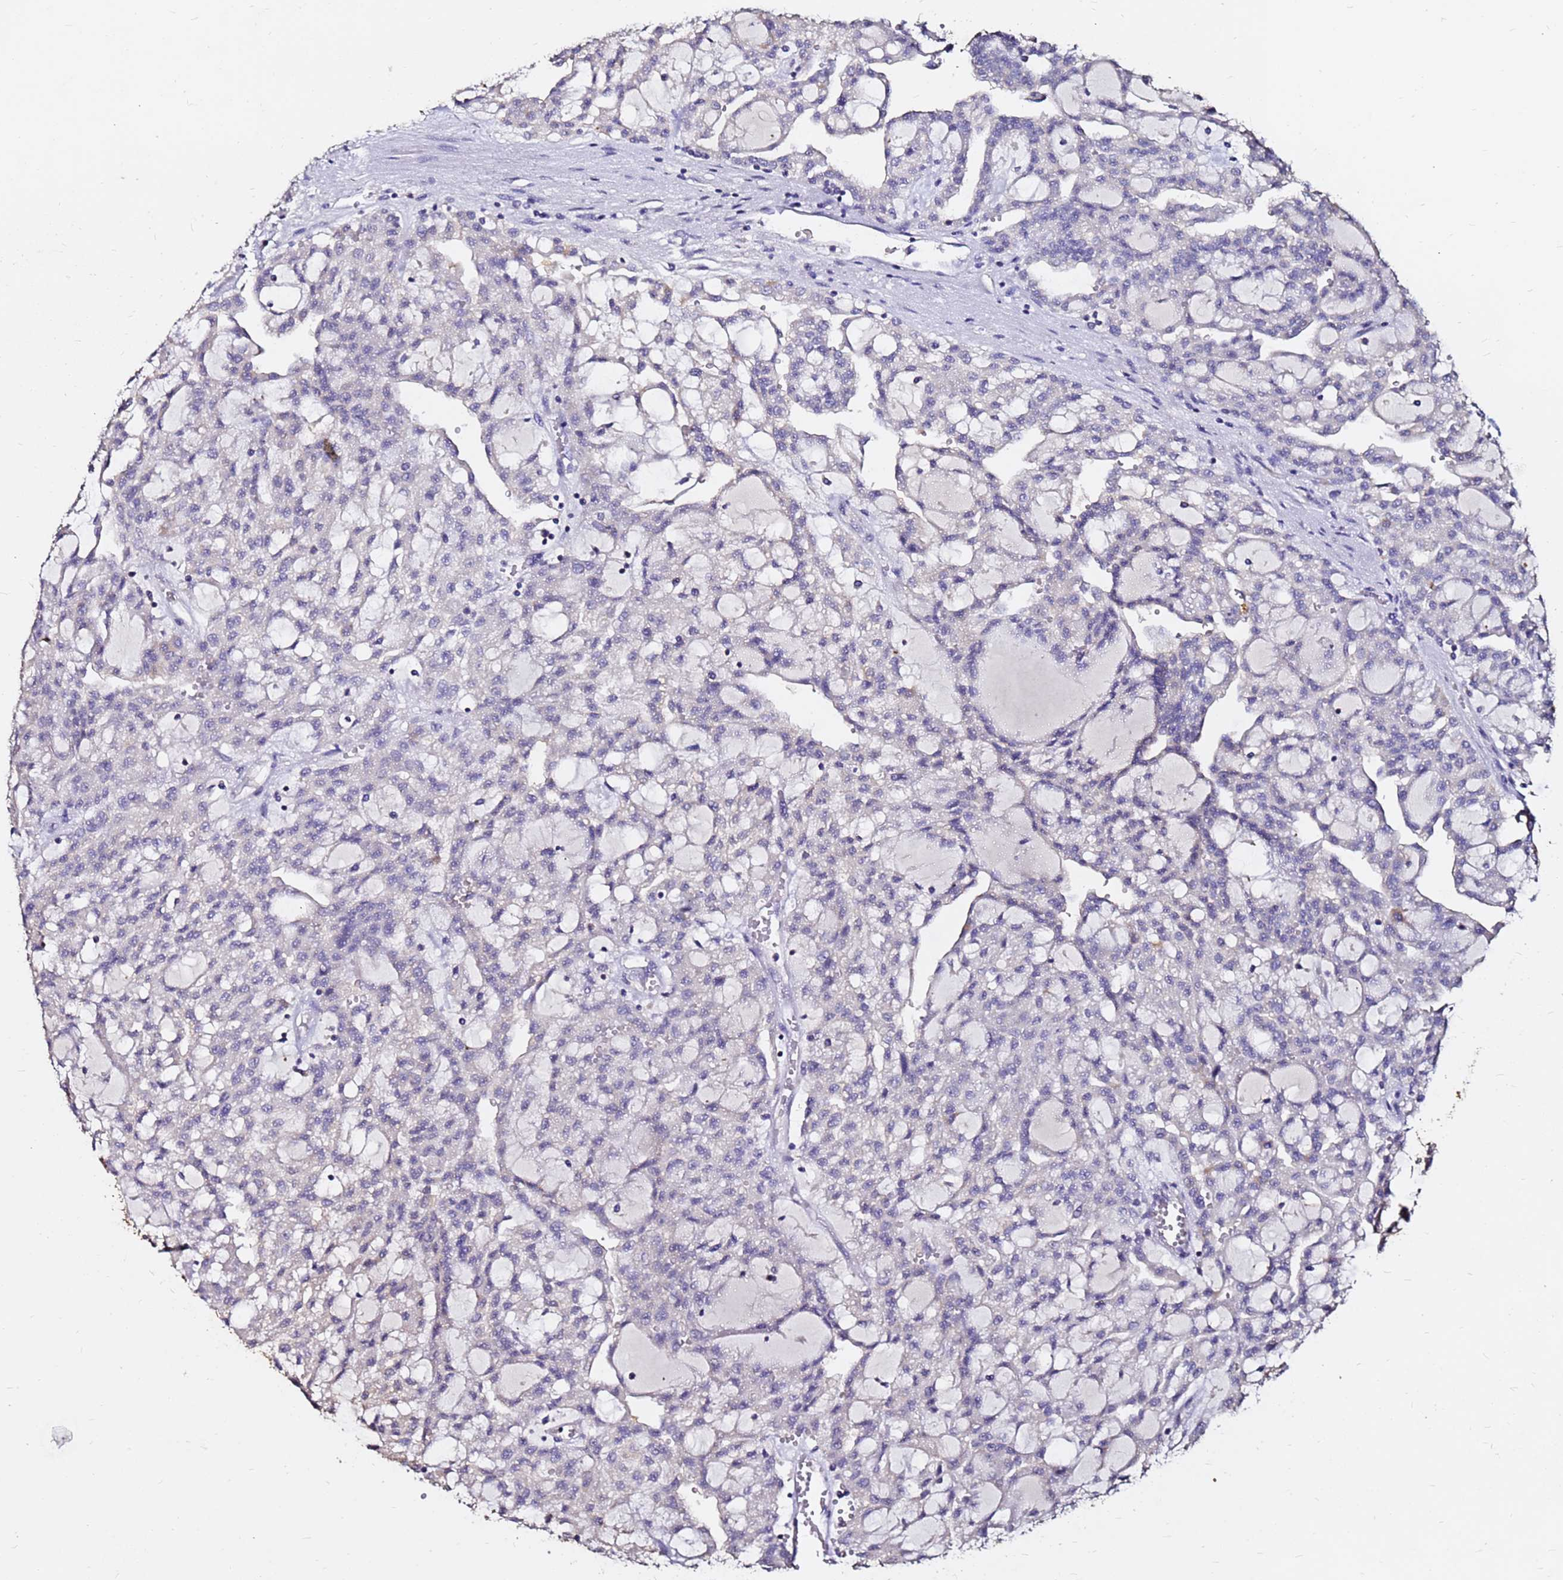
{"staining": {"intensity": "negative", "quantity": "none", "location": "none"}, "tissue": "renal cancer", "cell_type": "Tumor cells", "image_type": "cancer", "snomed": [{"axis": "morphology", "description": "Adenocarcinoma, NOS"}, {"axis": "topography", "description": "Kidney"}], "caption": "IHC histopathology image of human renal adenocarcinoma stained for a protein (brown), which displays no positivity in tumor cells.", "gene": "FAM183A", "patient": {"sex": "male", "age": 63}}